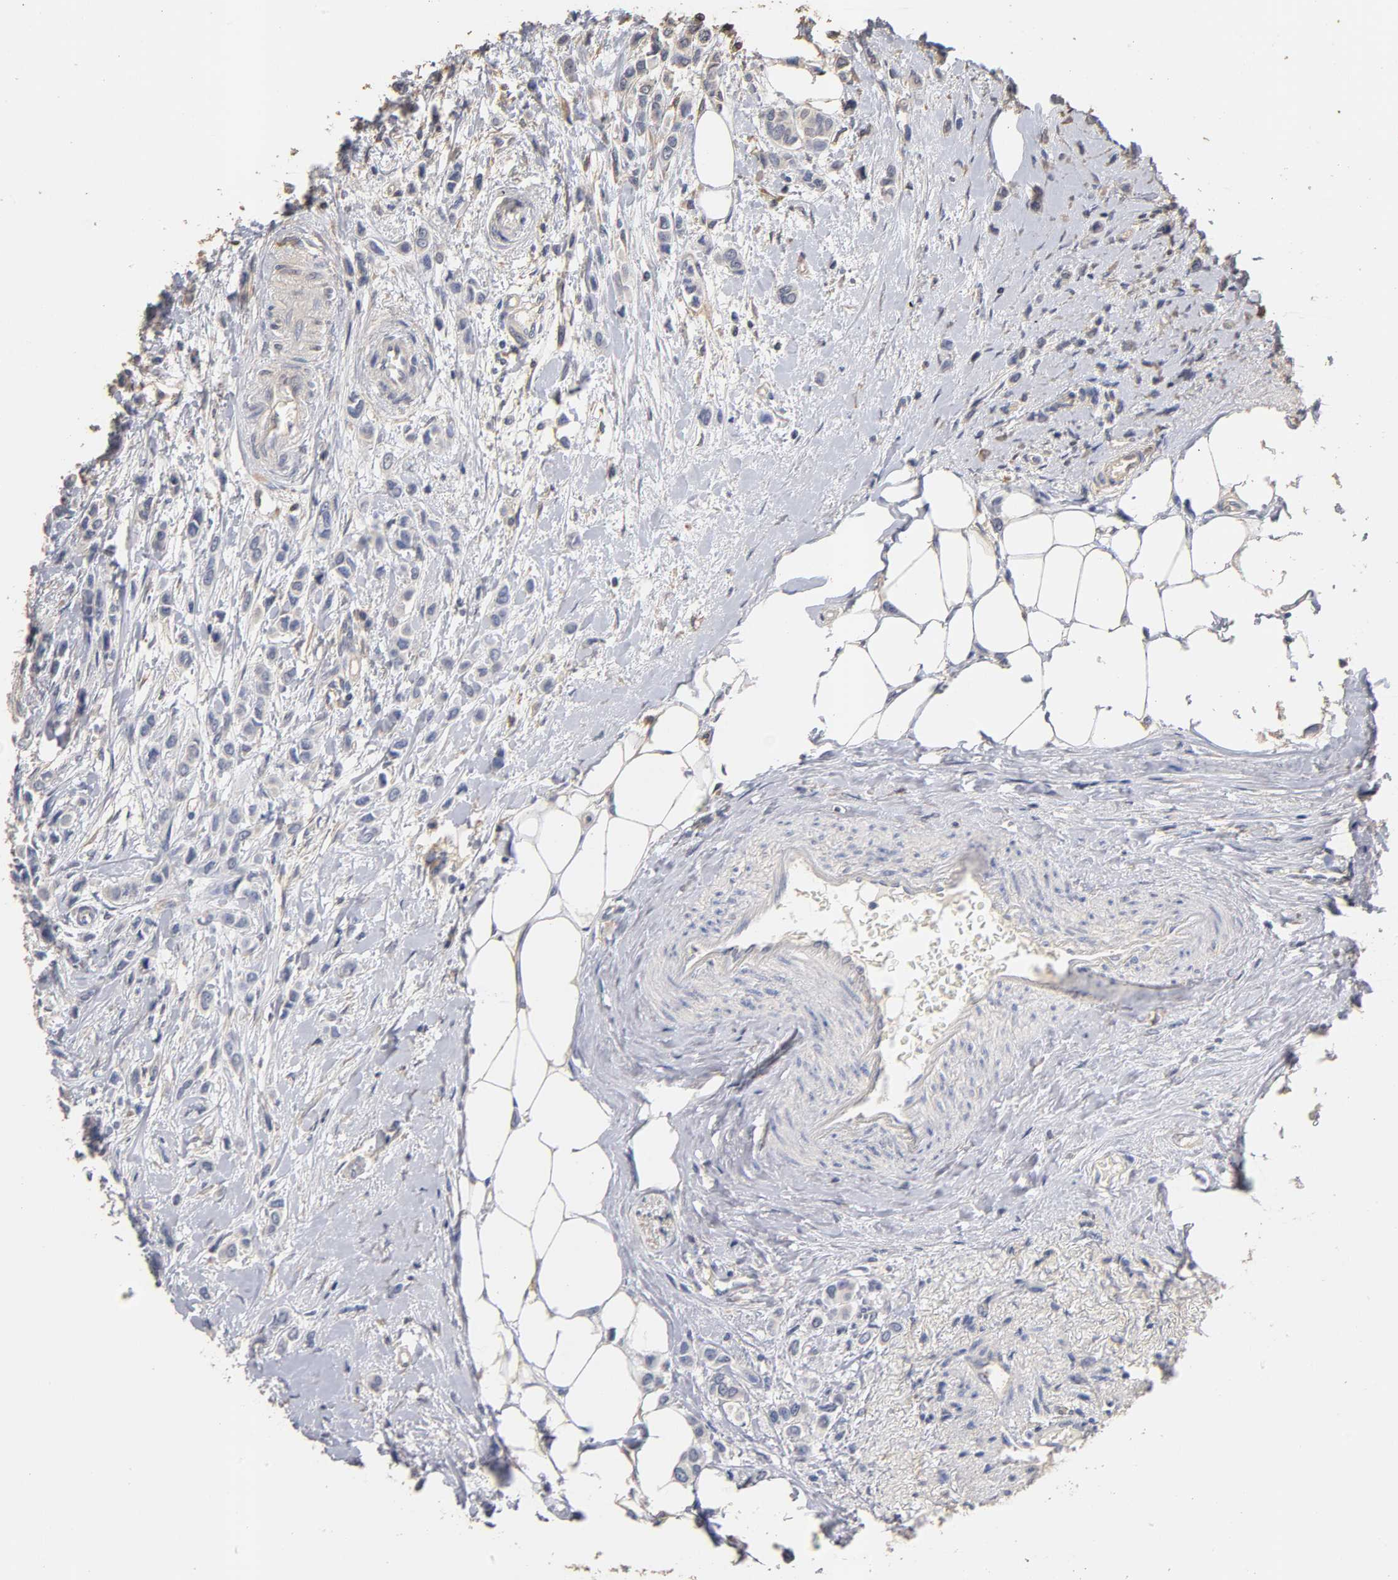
{"staining": {"intensity": "negative", "quantity": "none", "location": "none"}, "tissue": "breast cancer", "cell_type": "Tumor cells", "image_type": "cancer", "snomed": [{"axis": "morphology", "description": "Lobular carcinoma"}, {"axis": "topography", "description": "Breast"}], "caption": "Tumor cells are negative for protein expression in human lobular carcinoma (breast).", "gene": "VSIG4", "patient": {"sex": "female", "age": 51}}